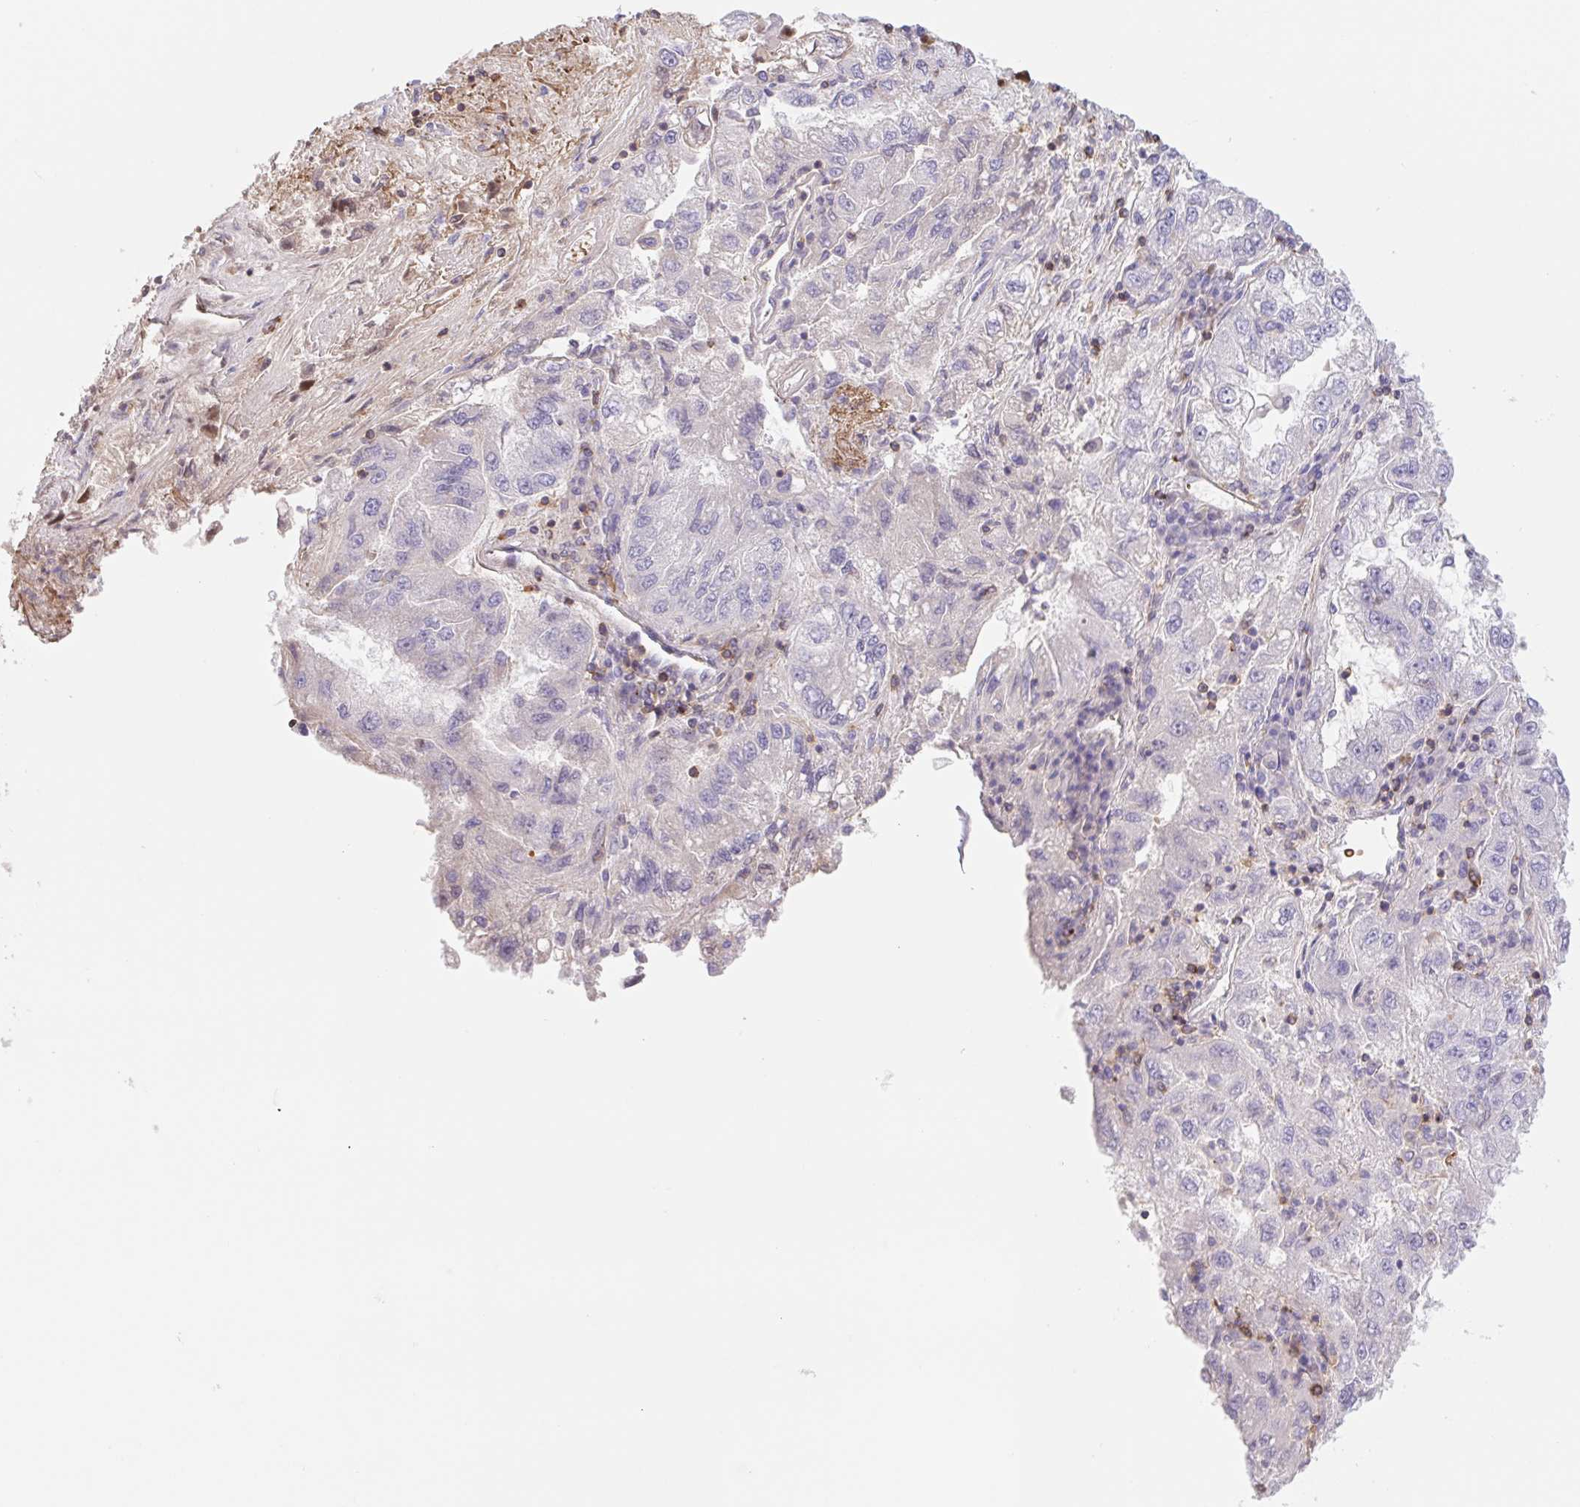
{"staining": {"intensity": "negative", "quantity": "none", "location": "none"}, "tissue": "lung cancer", "cell_type": "Tumor cells", "image_type": "cancer", "snomed": [{"axis": "morphology", "description": "Adenocarcinoma, NOS"}, {"axis": "morphology", "description": "Adenocarcinoma primary or metastatic"}, {"axis": "topography", "description": "Lung"}], "caption": "IHC image of neoplastic tissue: lung adenocarcinoma stained with DAB (3,3'-diaminobenzidine) exhibits no significant protein positivity in tumor cells.", "gene": "TPRG1", "patient": {"sex": "male", "age": 74}}